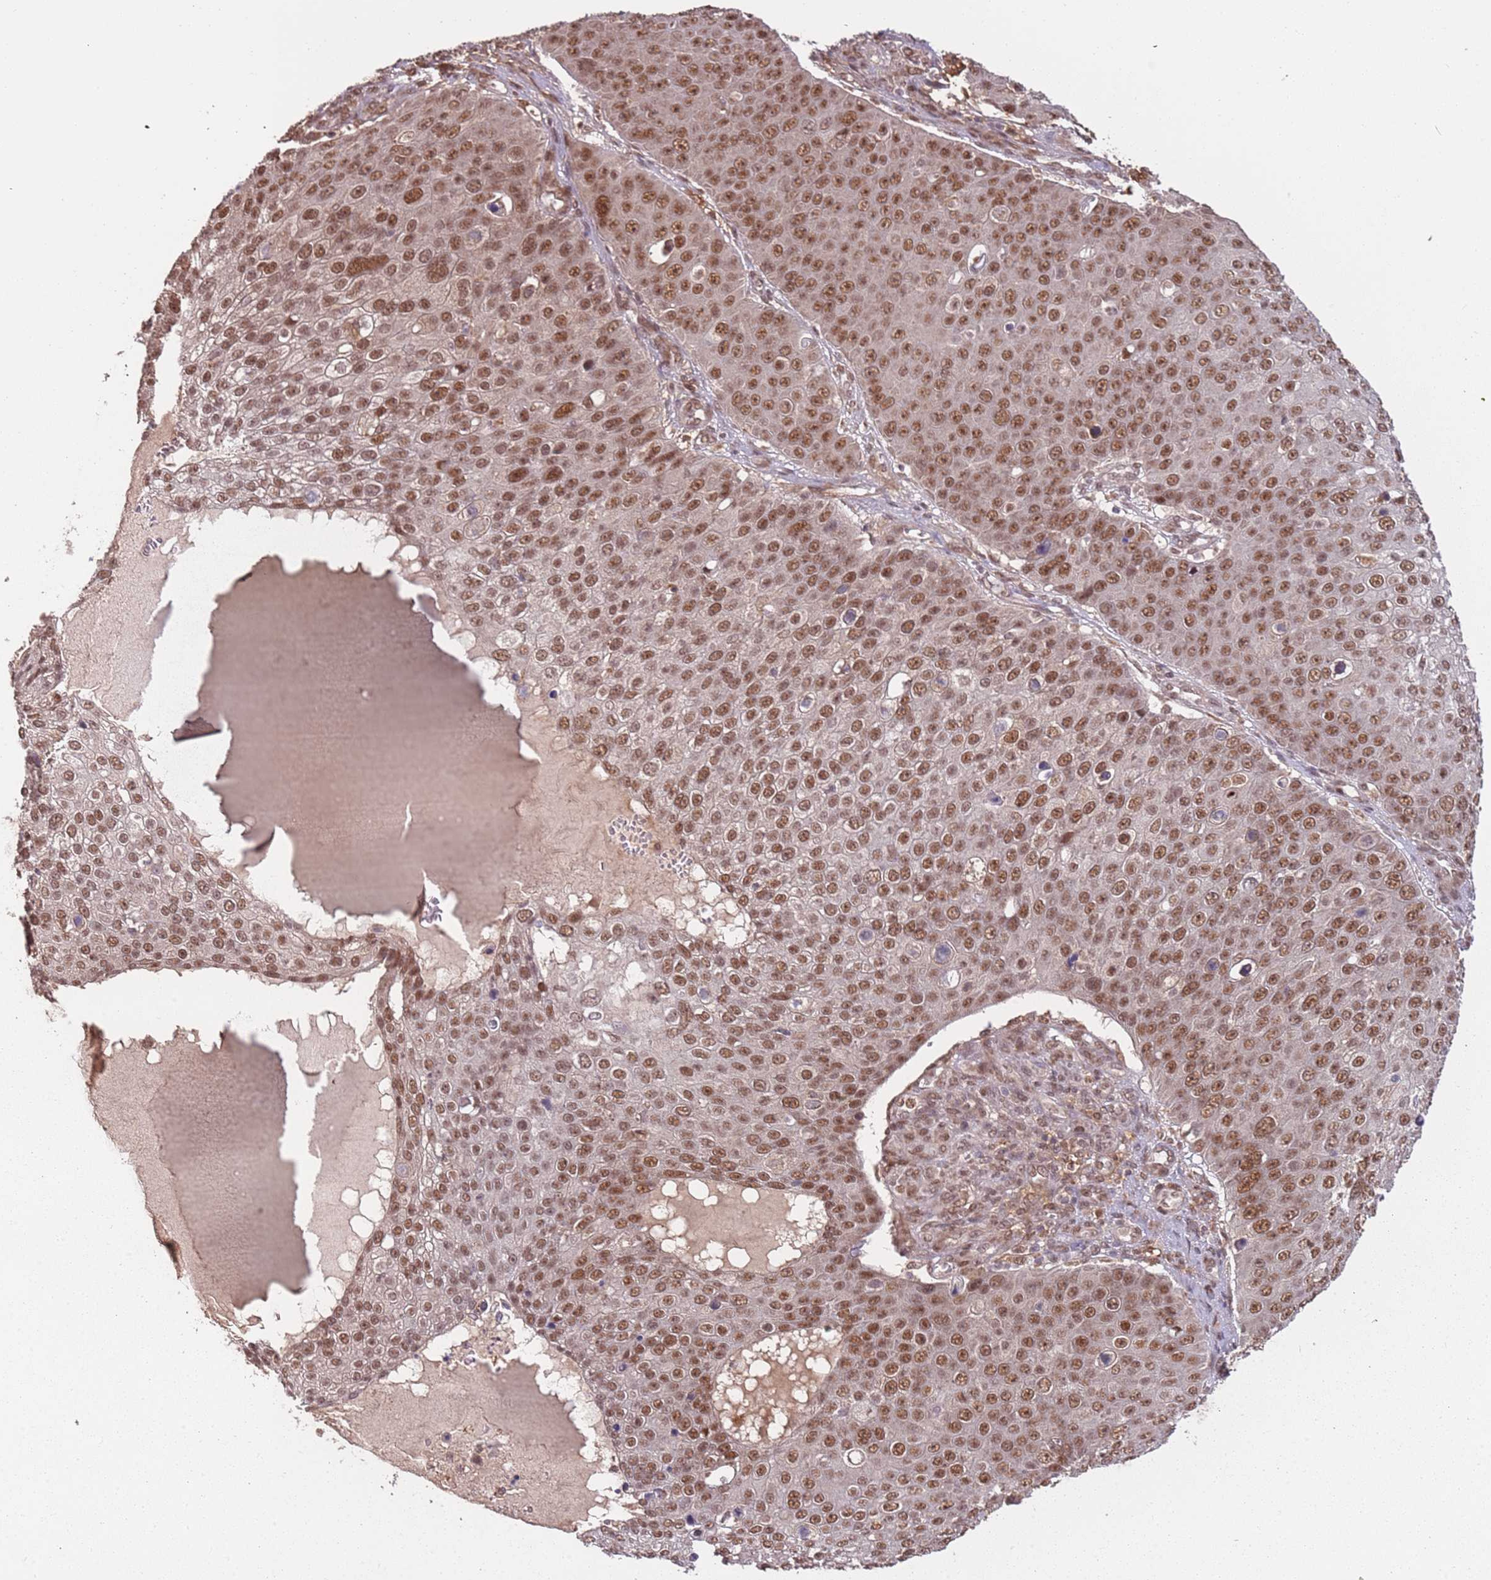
{"staining": {"intensity": "moderate", "quantity": ">75%", "location": "nuclear"}, "tissue": "skin cancer", "cell_type": "Tumor cells", "image_type": "cancer", "snomed": [{"axis": "morphology", "description": "Squamous cell carcinoma, NOS"}, {"axis": "topography", "description": "Skin"}], "caption": "The photomicrograph displays staining of skin squamous cell carcinoma, revealing moderate nuclear protein expression (brown color) within tumor cells.", "gene": "POLR3H", "patient": {"sex": "male", "age": 71}}